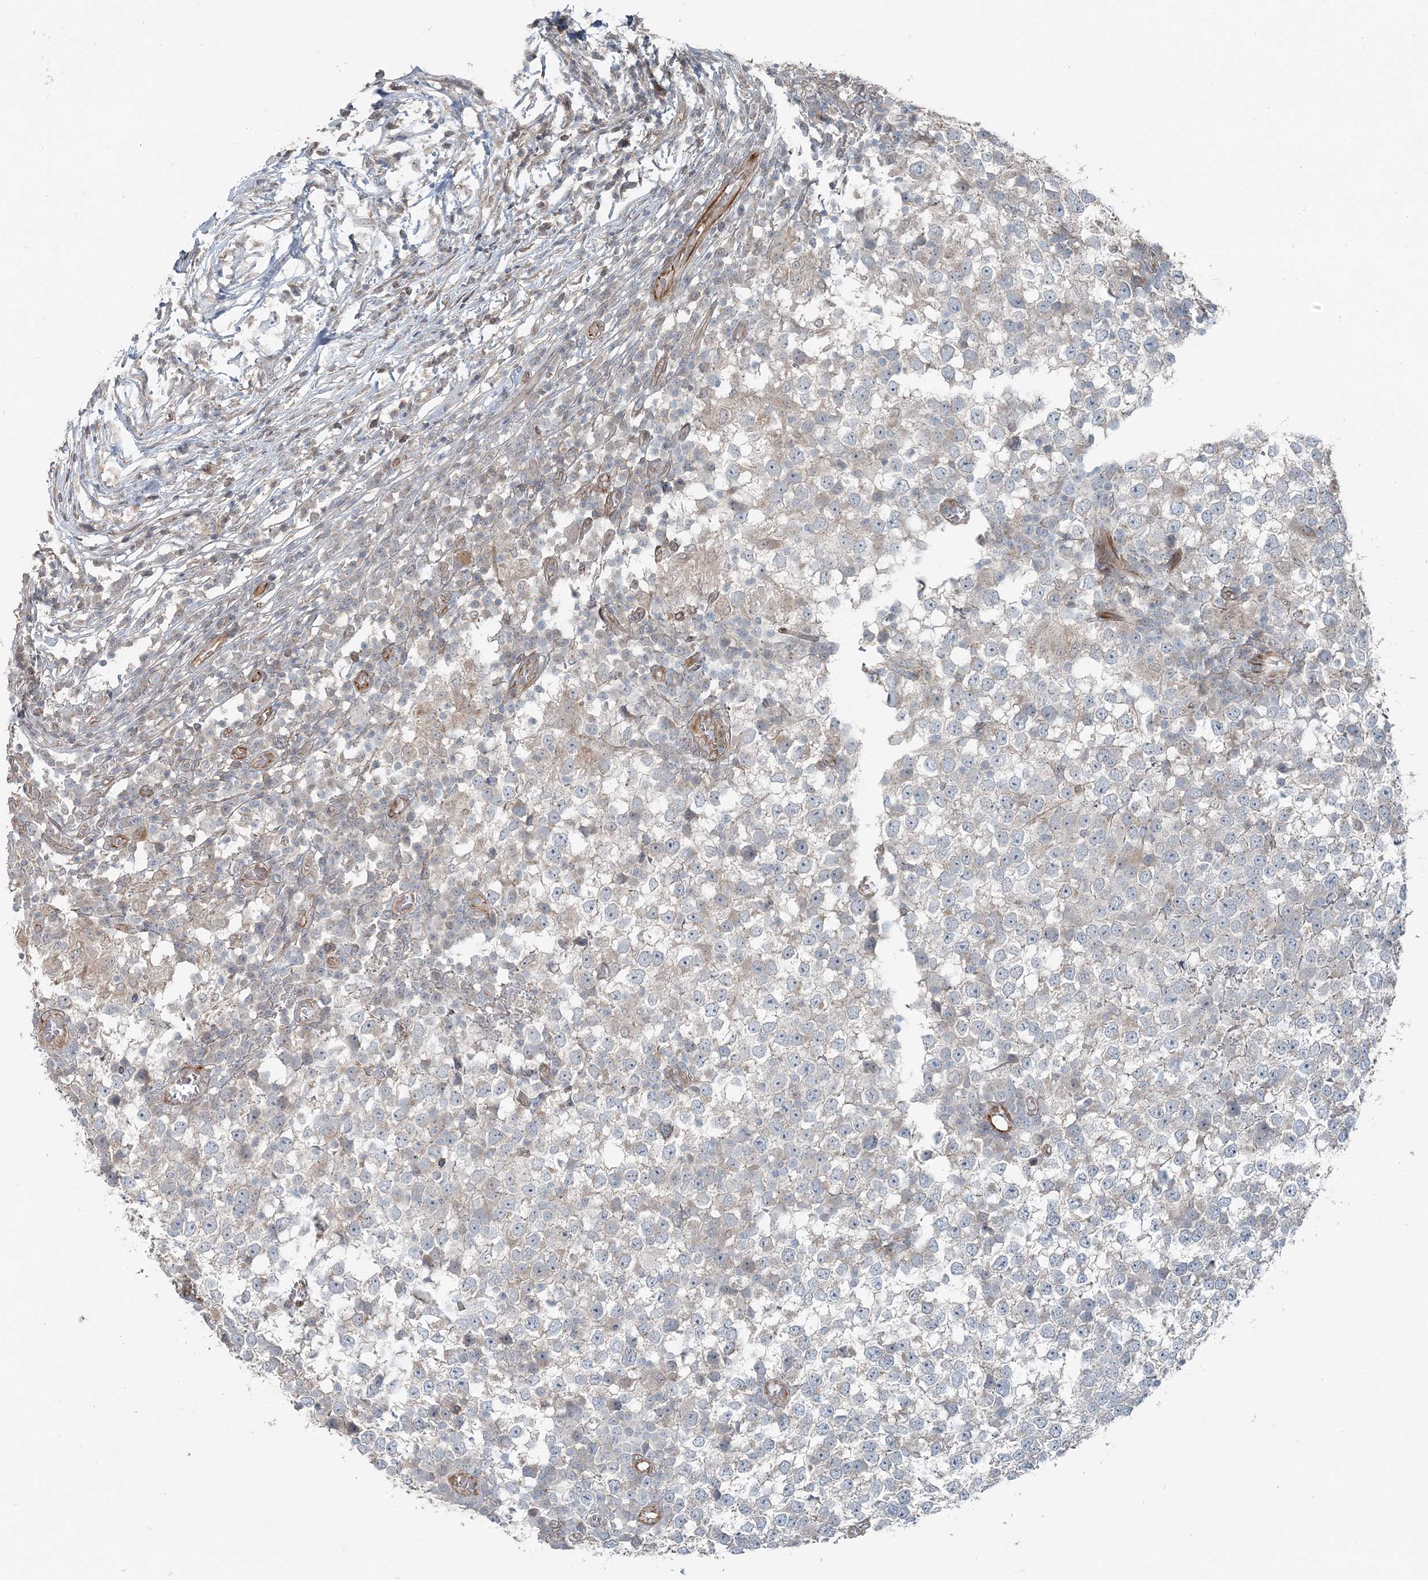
{"staining": {"intensity": "negative", "quantity": "none", "location": "none"}, "tissue": "testis cancer", "cell_type": "Tumor cells", "image_type": "cancer", "snomed": [{"axis": "morphology", "description": "Seminoma, NOS"}, {"axis": "topography", "description": "Testis"}], "caption": "There is no significant expression in tumor cells of testis cancer.", "gene": "FBXL17", "patient": {"sex": "male", "age": 65}}